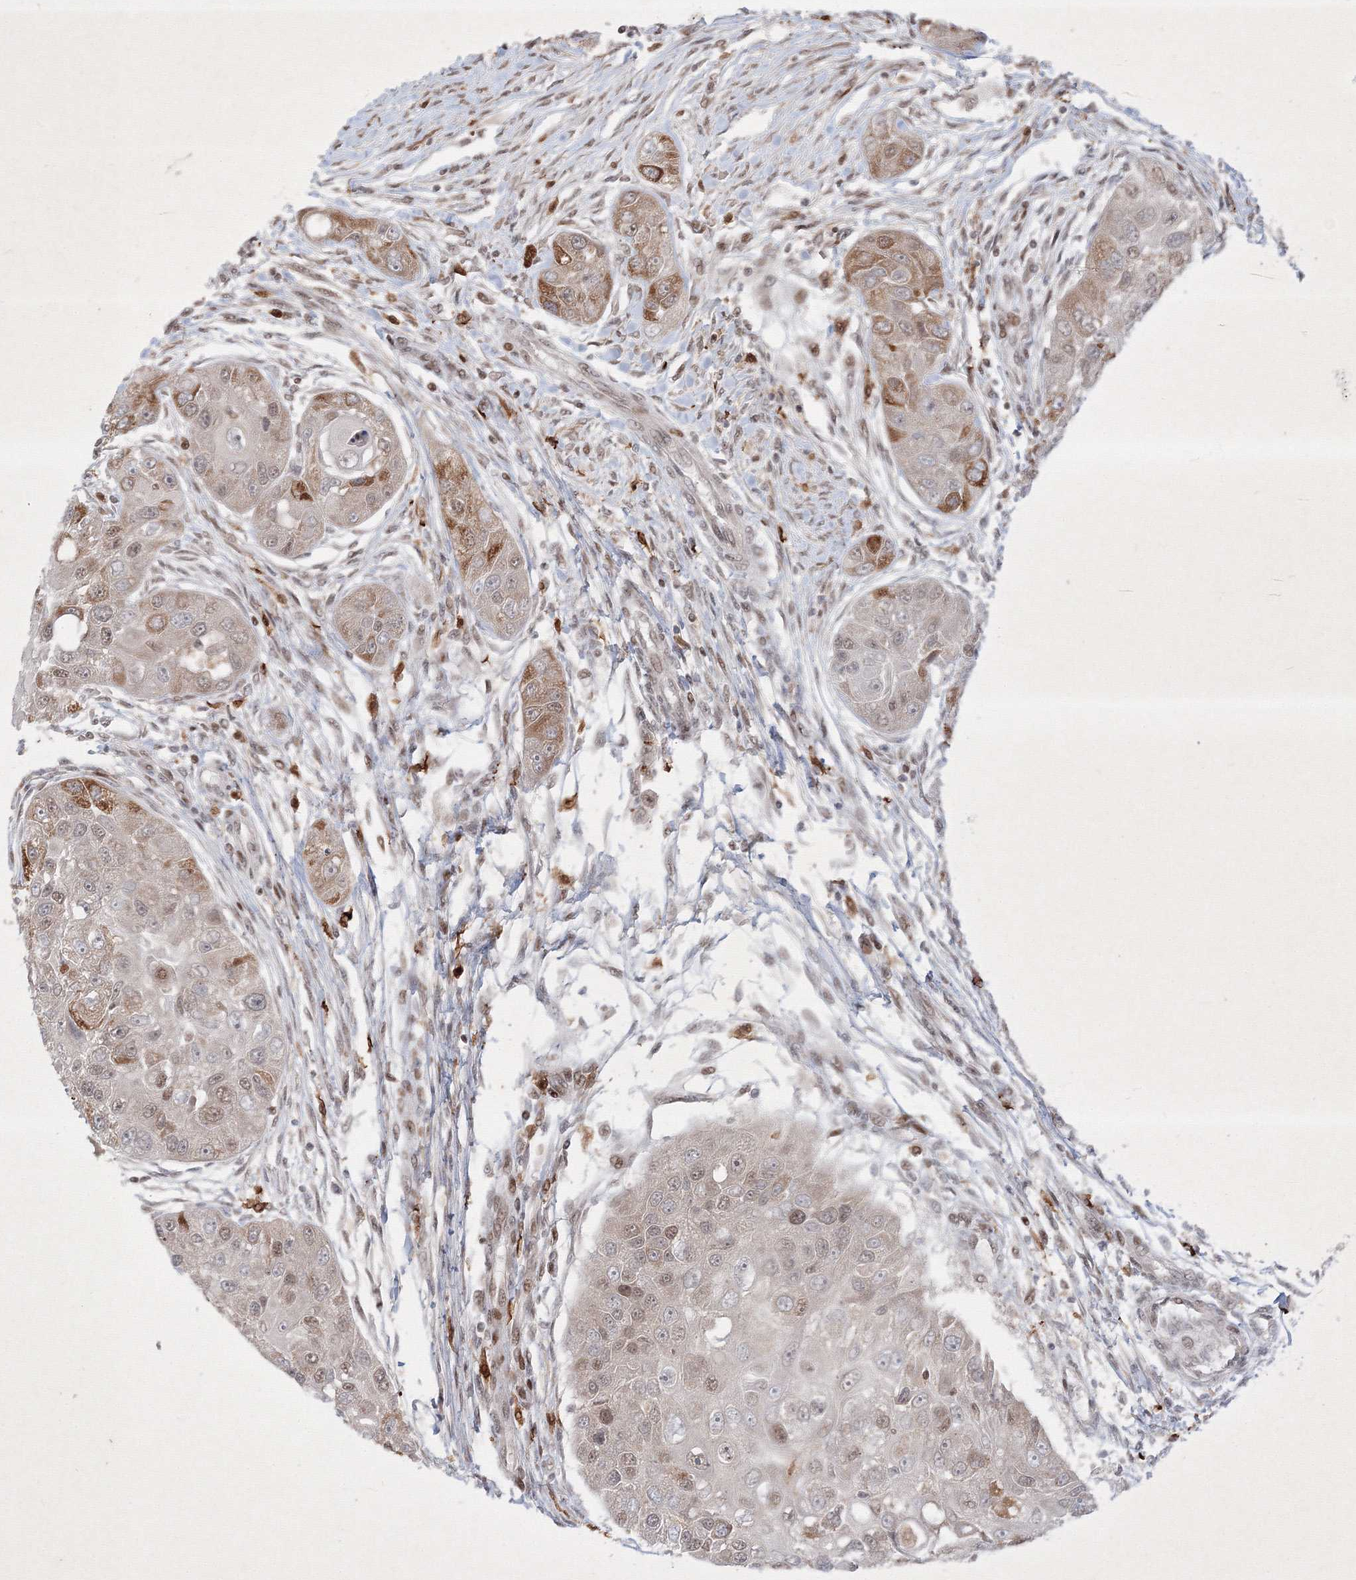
{"staining": {"intensity": "moderate", "quantity": ">75%", "location": "cytoplasmic/membranous,nuclear"}, "tissue": "head and neck cancer", "cell_type": "Tumor cells", "image_type": "cancer", "snomed": [{"axis": "morphology", "description": "Normal tissue, NOS"}, {"axis": "morphology", "description": "Squamous cell carcinoma, NOS"}, {"axis": "topography", "description": "Skeletal muscle"}, {"axis": "topography", "description": "Head-Neck"}], "caption": "Tumor cells display medium levels of moderate cytoplasmic/membranous and nuclear positivity in about >75% of cells in head and neck cancer.", "gene": "TAB1", "patient": {"sex": "male", "age": 51}}